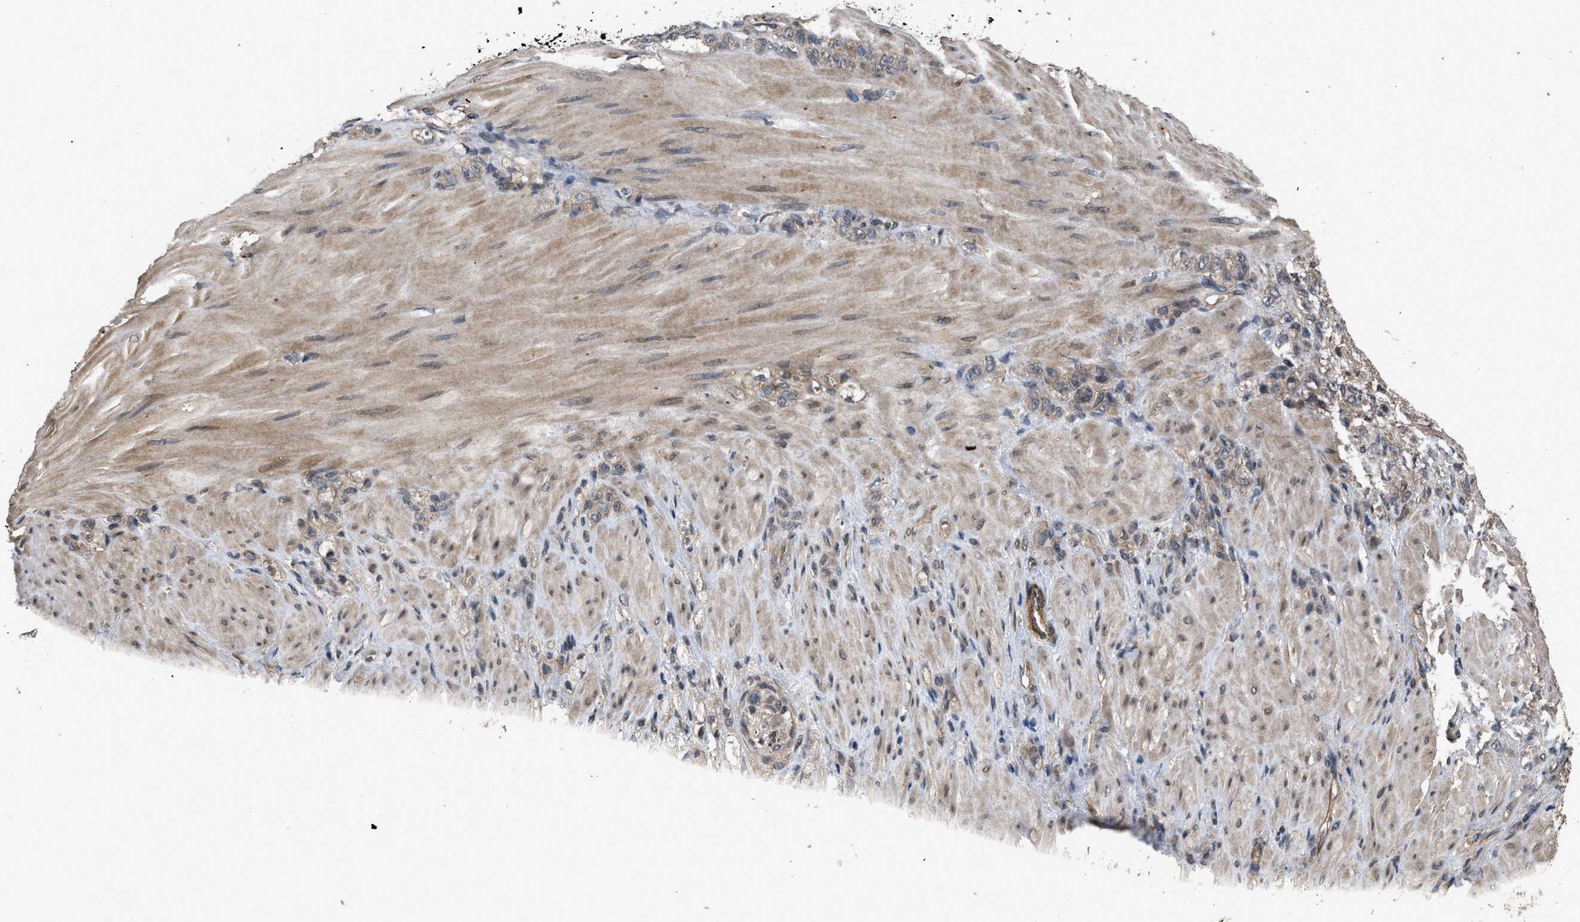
{"staining": {"intensity": "weak", "quantity": ">75%", "location": "cytoplasmic/membranous"}, "tissue": "stomach cancer", "cell_type": "Tumor cells", "image_type": "cancer", "snomed": [{"axis": "morphology", "description": "Normal tissue, NOS"}, {"axis": "morphology", "description": "Adenocarcinoma, NOS"}, {"axis": "topography", "description": "Stomach"}], "caption": "Protein analysis of stomach cancer tissue shows weak cytoplasmic/membranous expression in approximately >75% of tumor cells.", "gene": "UTRN", "patient": {"sex": "male", "age": 82}}